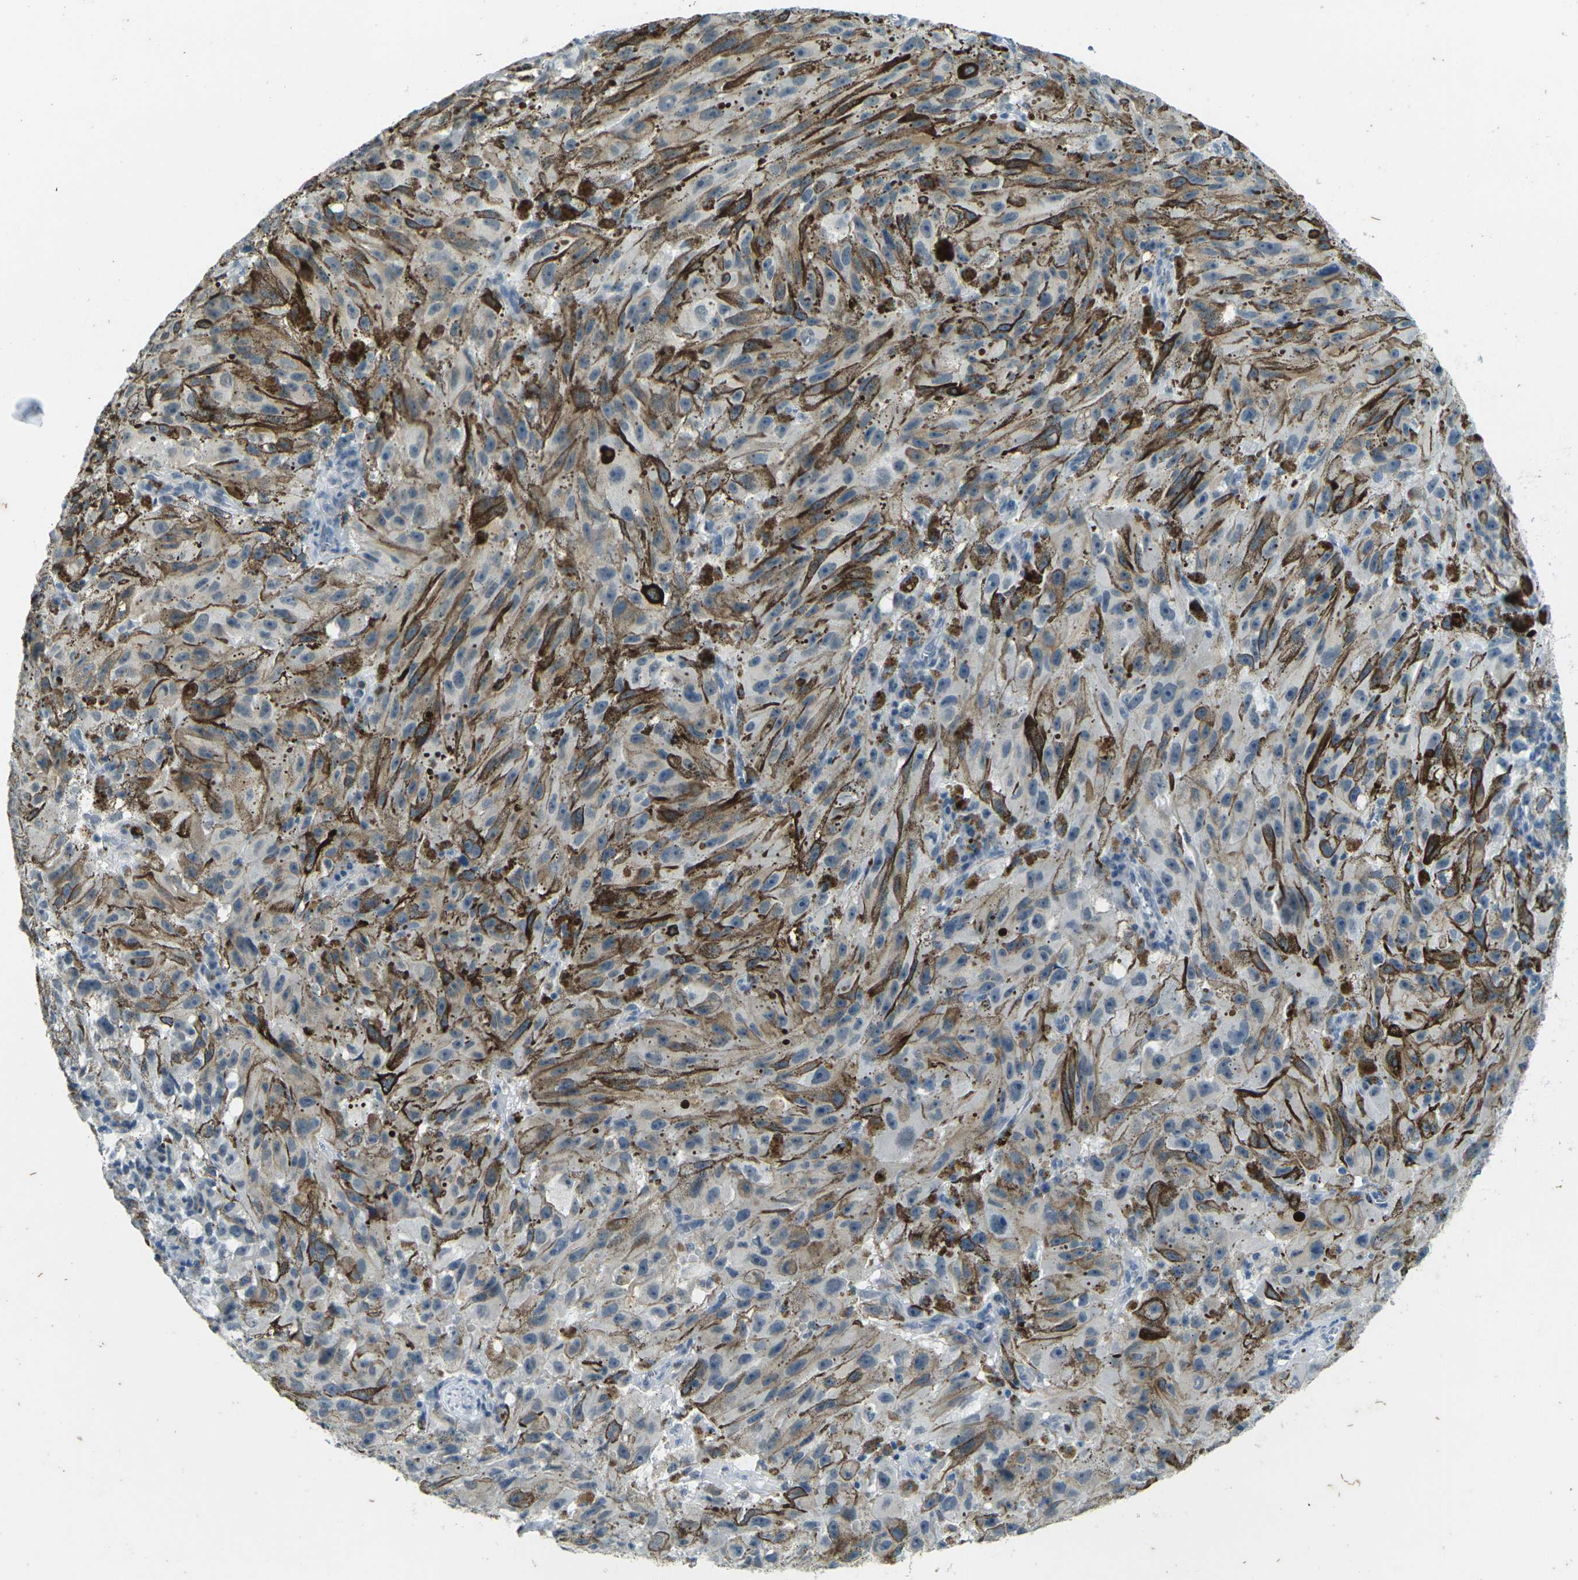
{"staining": {"intensity": "negative", "quantity": "none", "location": "none"}, "tissue": "melanoma", "cell_type": "Tumor cells", "image_type": "cancer", "snomed": [{"axis": "morphology", "description": "Malignant melanoma, NOS"}, {"axis": "topography", "description": "Skin"}], "caption": "DAB (3,3'-diaminobenzidine) immunohistochemical staining of human malignant melanoma exhibits no significant staining in tumor cells.", "gene": "SPTBN2", "patient": {"sex": "female", "age": 104}}